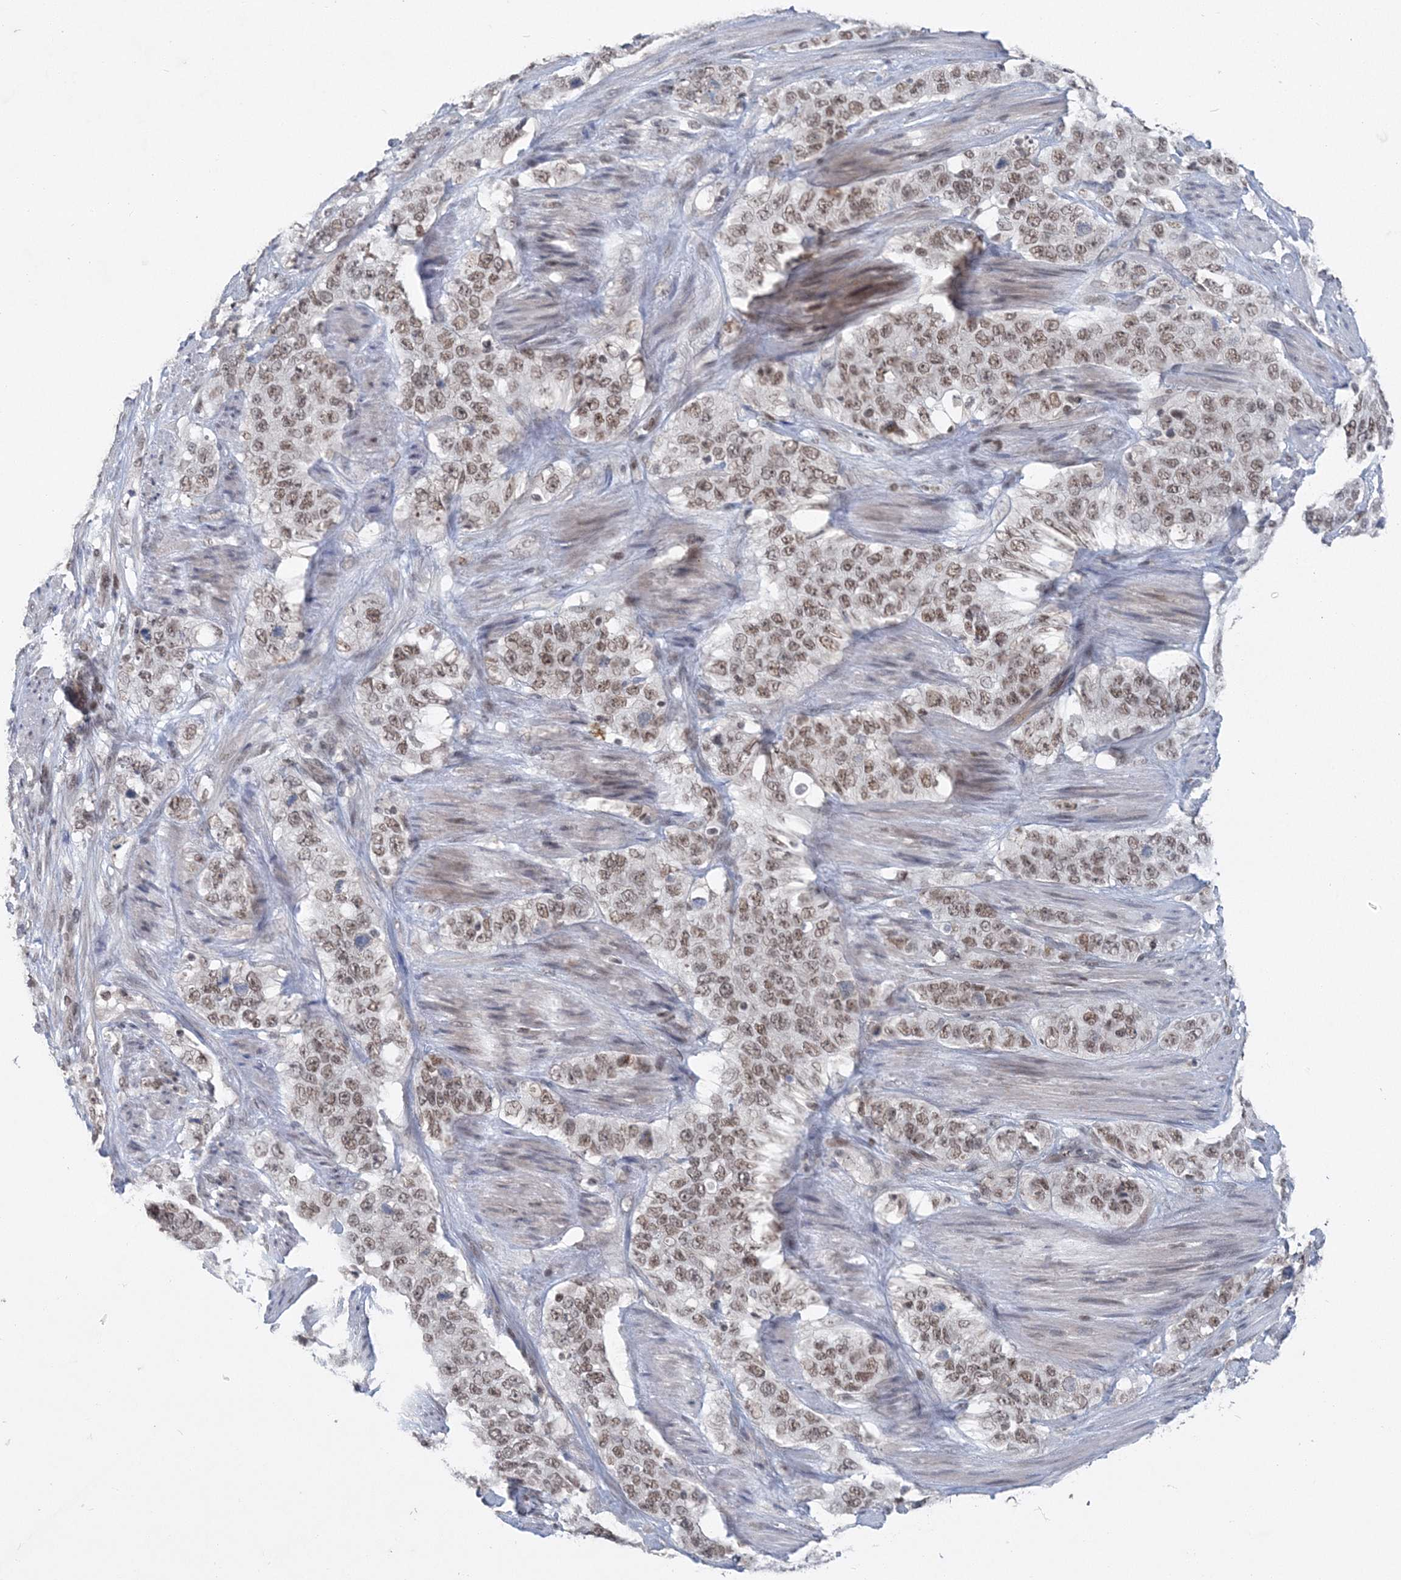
{"staining": {"intensity": "weak", "quantity": ">75%", "location": "nuclear"}, "tissue": "stomach cancer", "cell_type": "Tumor cells", "image_type": "cancer", "snomed": [{"axis": "morphology", "description": "Adenocarcinoma, NOS"}, {"axis": "topography", "description": "Stomach"}], "caption": "Stomach cancer (adenocarcinoma) stained for a protein (brown) reveals weak nuclear positive expression in approximately >75% of tumor cells.", "gene": "PDS5A", "patient": {"sex": "male", "age": 48}}